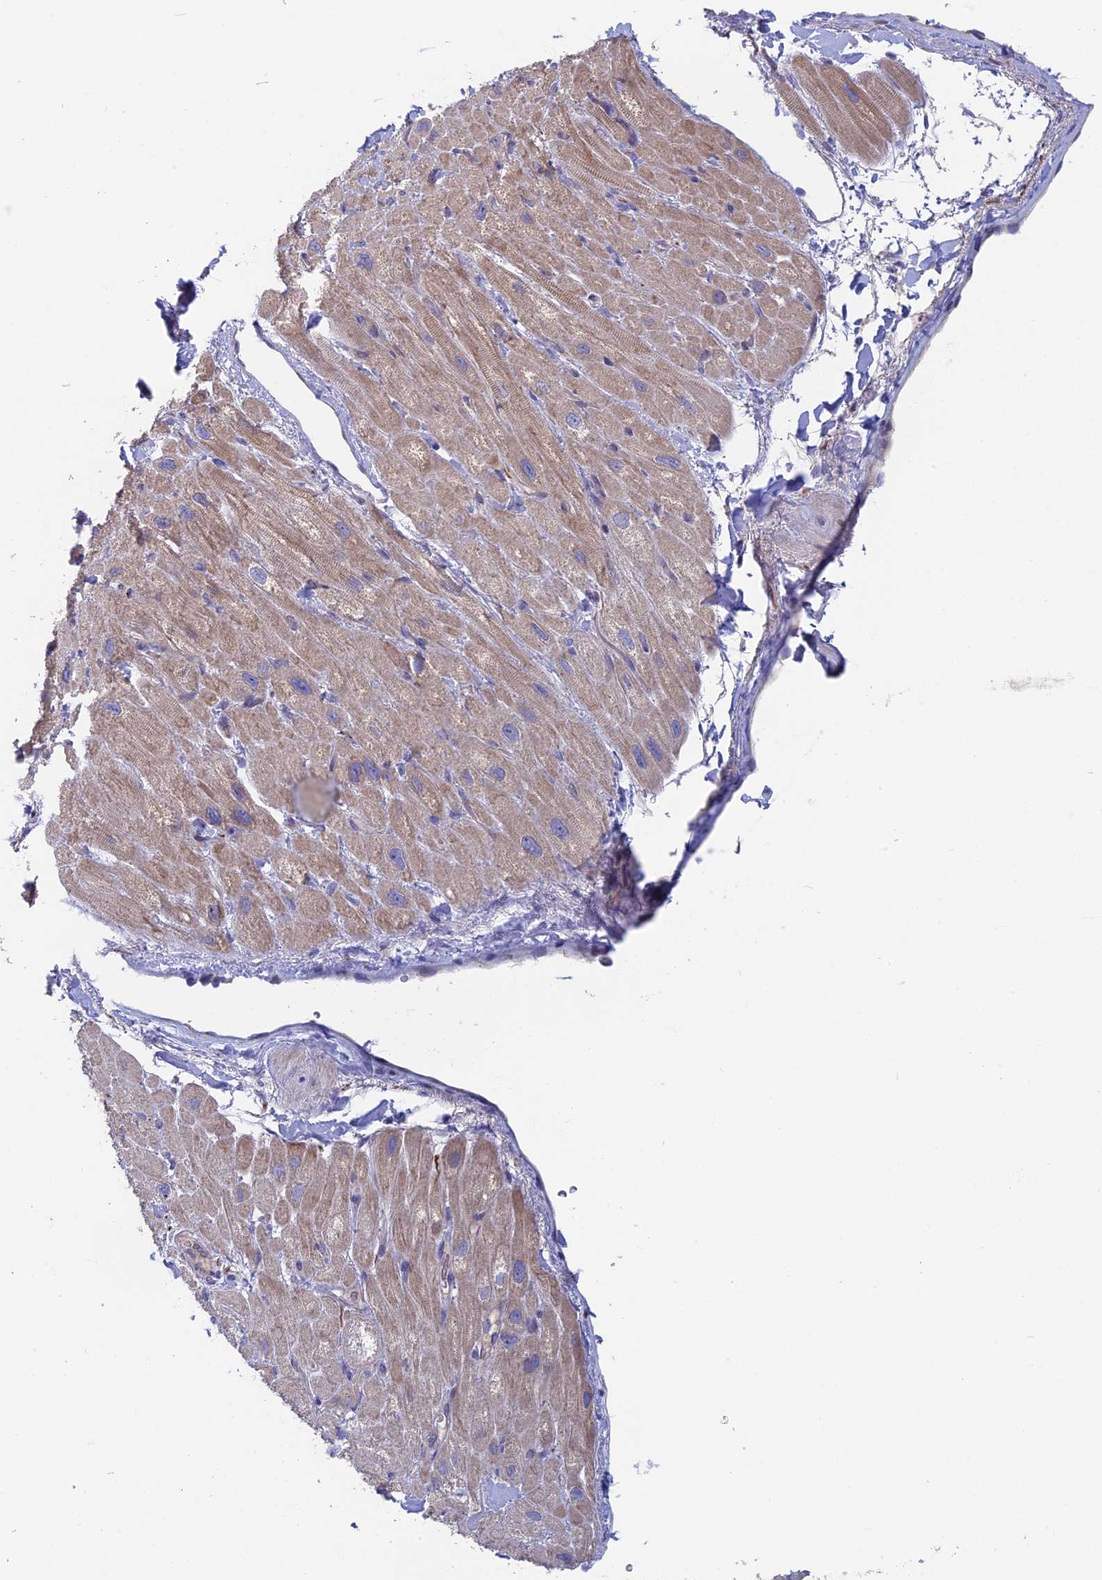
{"staining": {"intensity": "weak", "quantity": "<25%", "location": "cytoplasmic/membranous"}, "tissue": "heart muscle", "cell_type": "Cardiomyocytes", "image_type": "normal", "snomed": [{"axis": "morphology", "description": "Normal tissue, NOS"}, {"axis": "topography", "description": "Heart"}], "caption": "Image shows no significant protein positivity in cardiomyocytes of unremarkable heart muscle. (DAB immunohistochemistry, high magnification).", "gene": "TENT4B", "patient": {"sex": "male", "age": 65}}